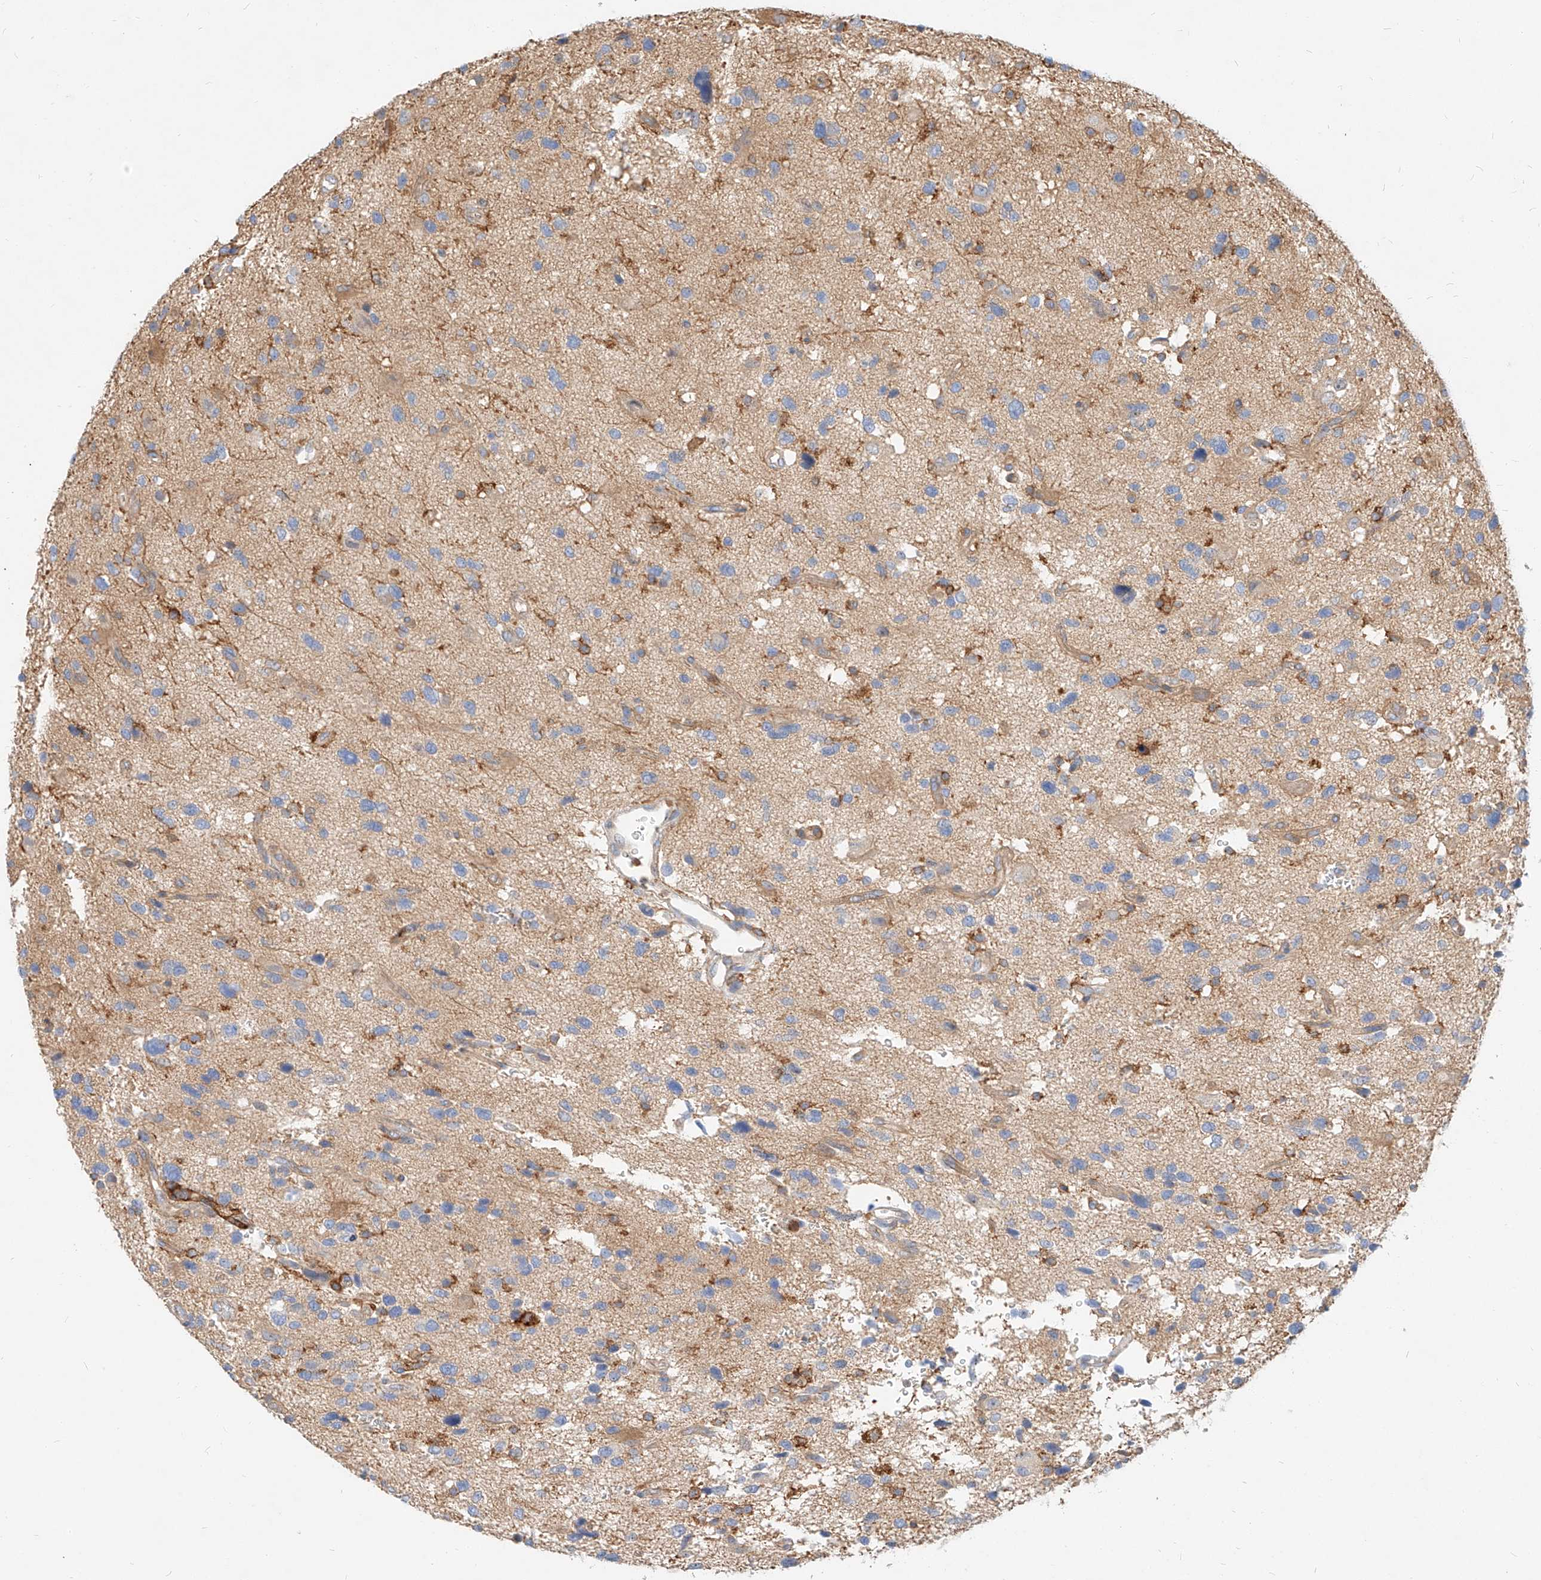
{"staining": {"intensity": "negative", "quantity": "none", "location": "none"}, "tissue": "glioma", "cell_type": "Tumor cells", "image_type": "cancer", "snomed": [{"axis": "morphology", "description": "Glioma, malignant, High grade"}, {"axis": "topography", "description": "Brain"}], "caption": "Protein analysis of glioma exhibits no significant positivity in tumor cells.", "gene": "NFAM1", "patient": {"sex": "male", "age": 33}}